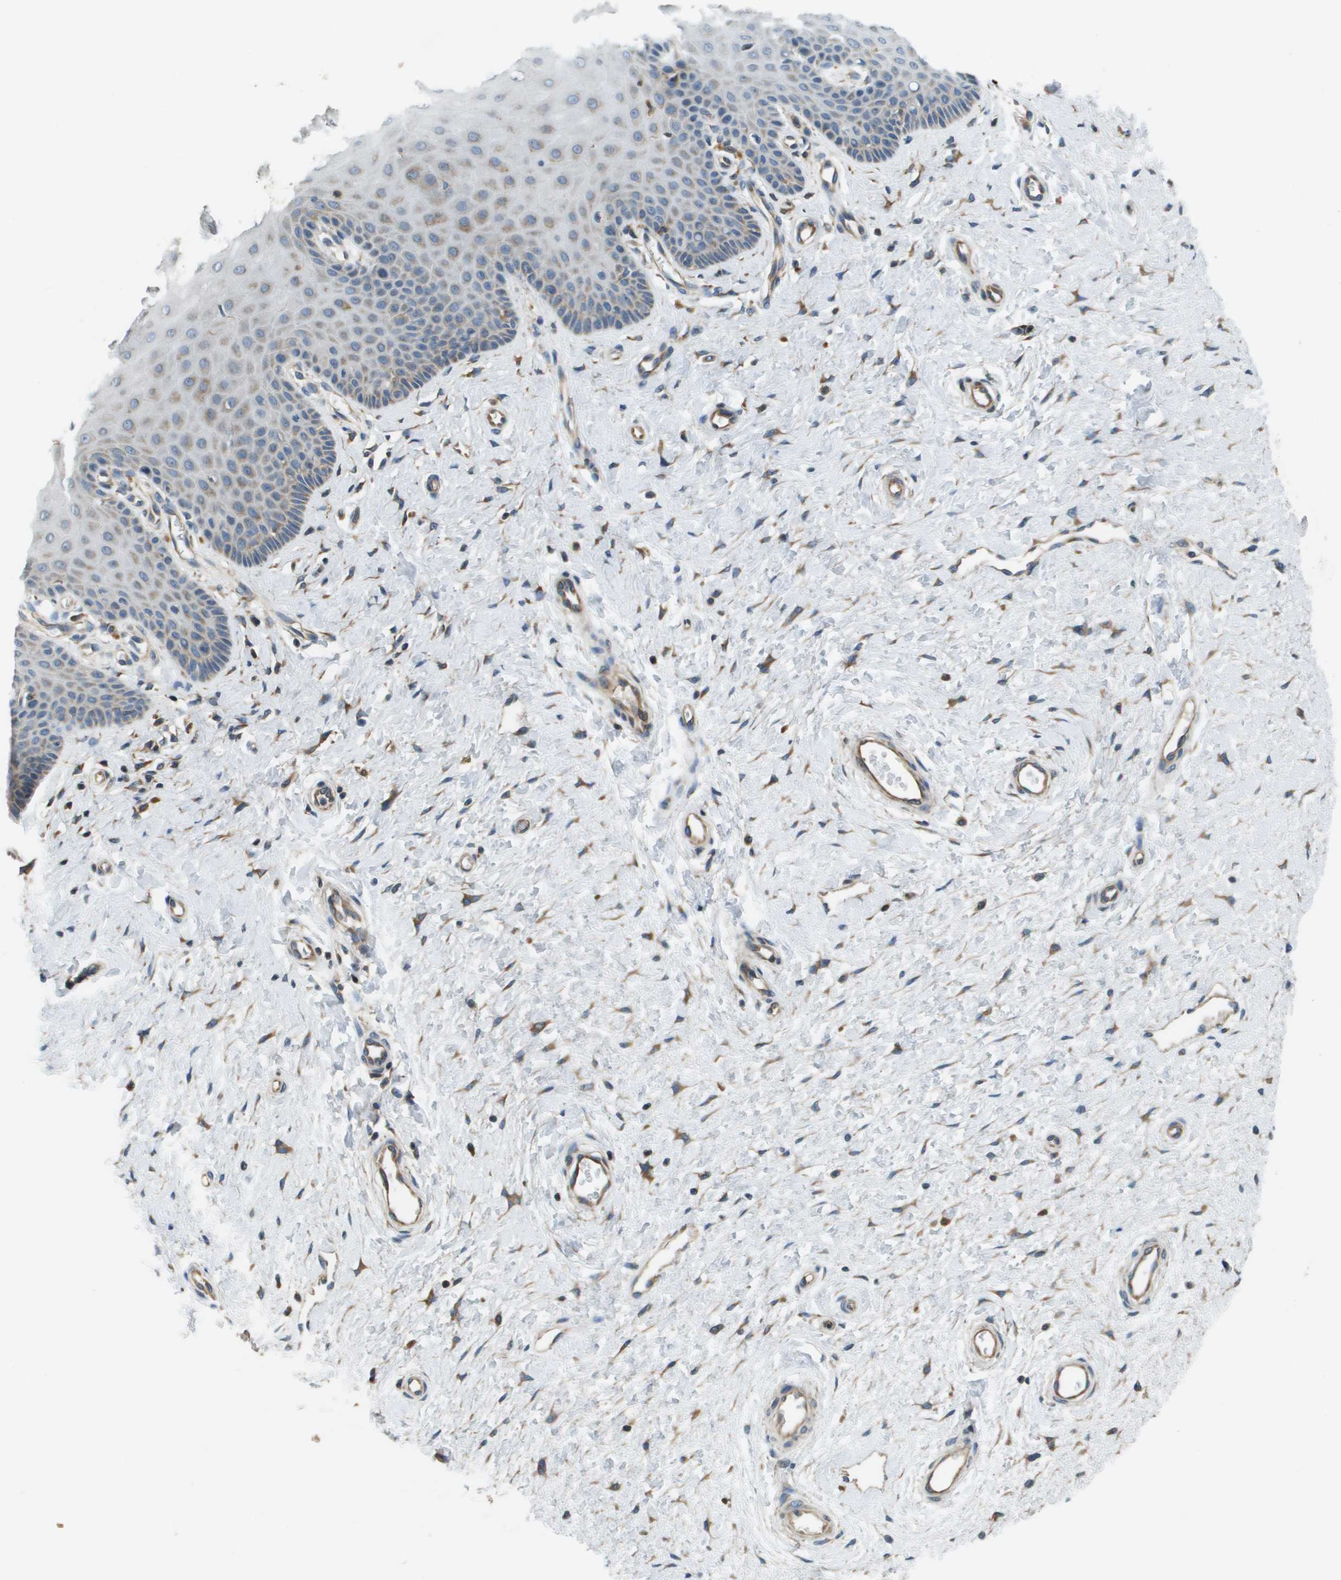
{"staining": {"intensity": "weak", "quantity": "<25%", "location": "cytoplasmic/membranous"}, "tissue": "cervix", "cell_type": "Glandular cells", "image_type": "normal", "snomed": [{"axis": "morphology", "description": "Normal tissue, NOS"}, {"axis": "topography", "description": "Cervix"}], "caption": "This is an immunohistochemistry (IHC) micrograph of benign human cervix. There is no positivity in glandular cells.", "gene": "SAMSN1", "patient": {"sex": "female", "age": 55}}